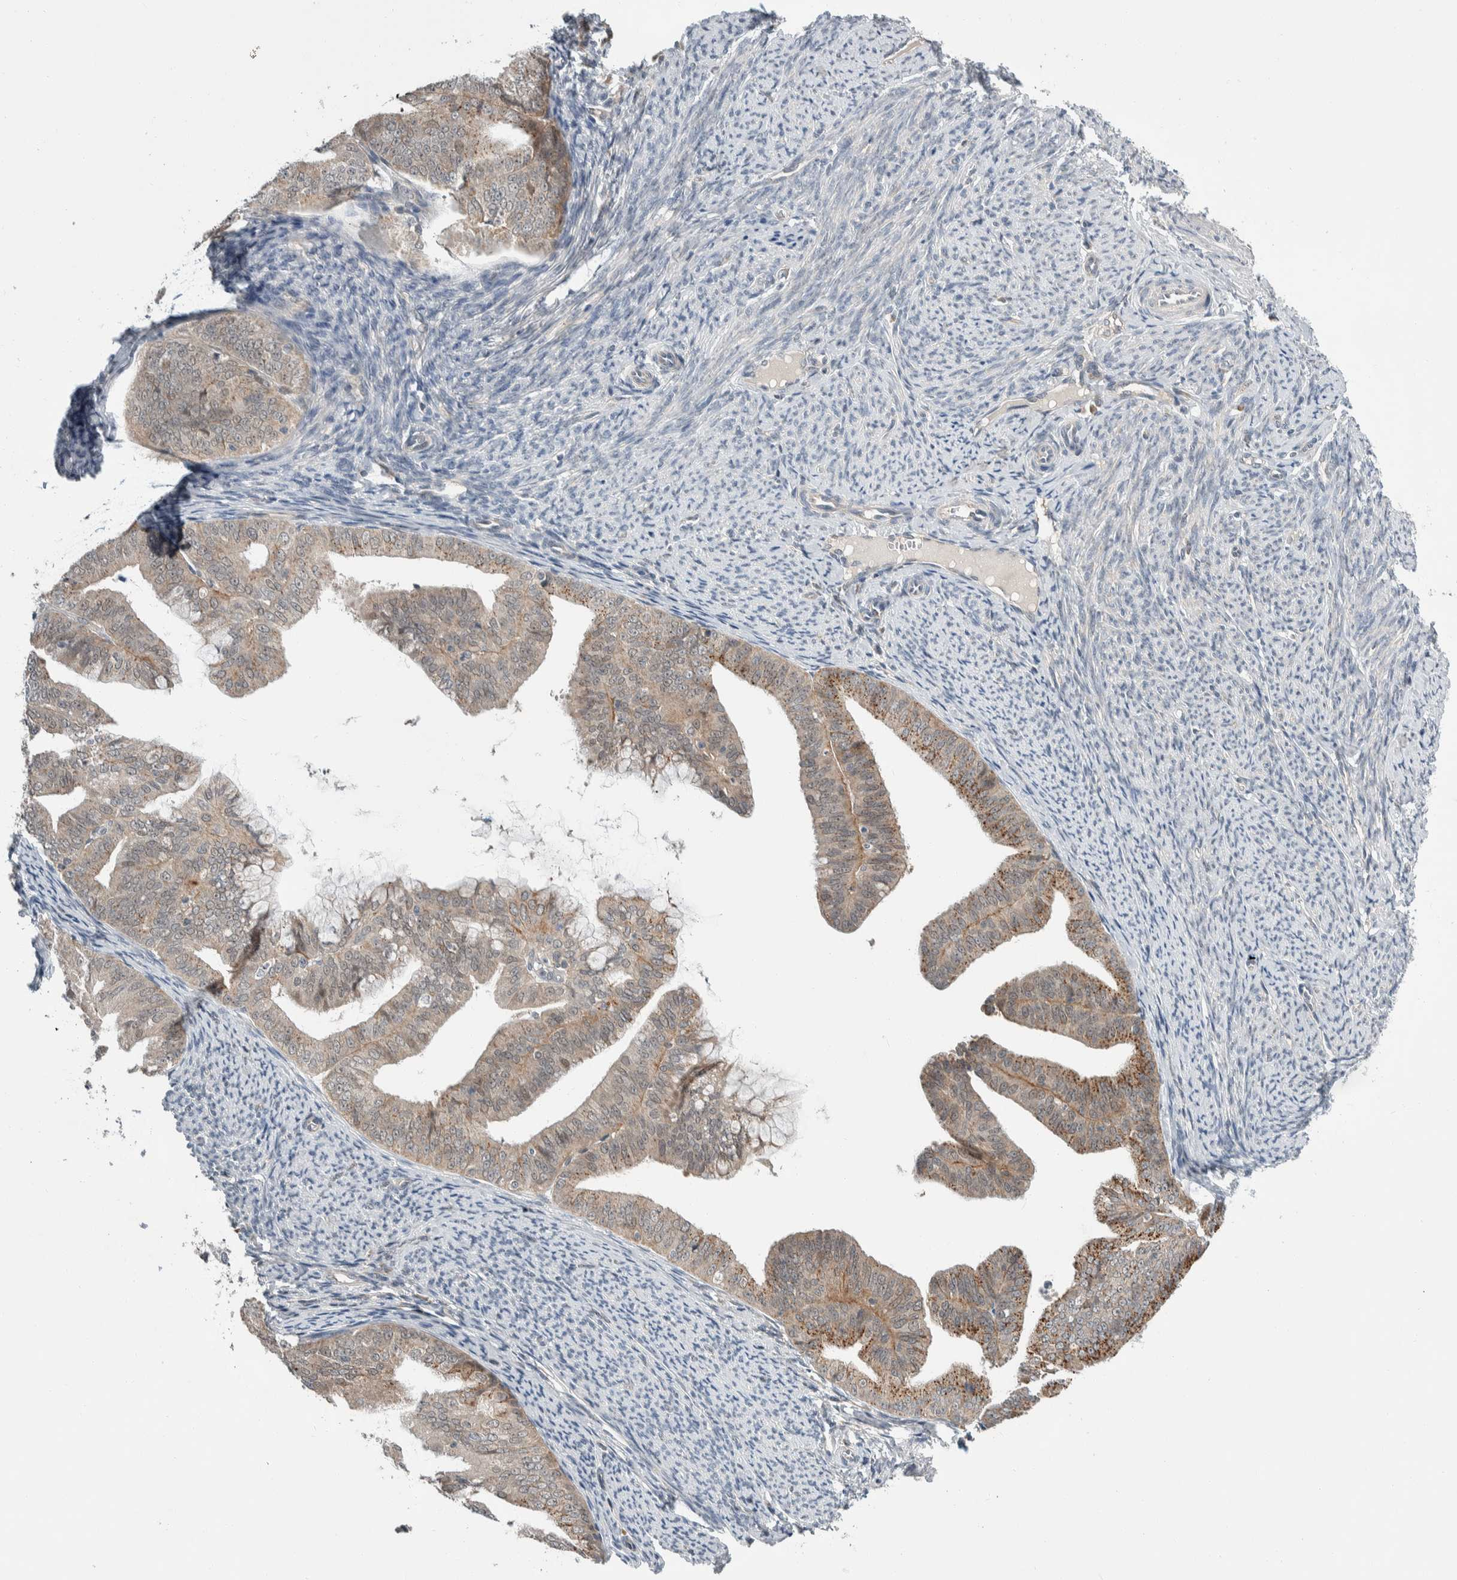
{"staining": {"intensity": "weak", "quantity": "25%-75%", "location": "cytoplasmic/membranous"}, "tissue": "endometrial cancer", "cell_type": "Tumor cells", "image_type": "cancer", "snomed": [{"axis": "morphology", "description": "Adenocarcinoma, NOS"}, {"axis": "topography", "description": "Endometrium"}], "caption": "This is a histology image of IHC staining of endometrial adenocarcinoma, which shows weak positivity in the cytoplasmic/membranous of tumor cells.", "gene": "SHPK", "patient": {"sex": "female", "age": 63}}